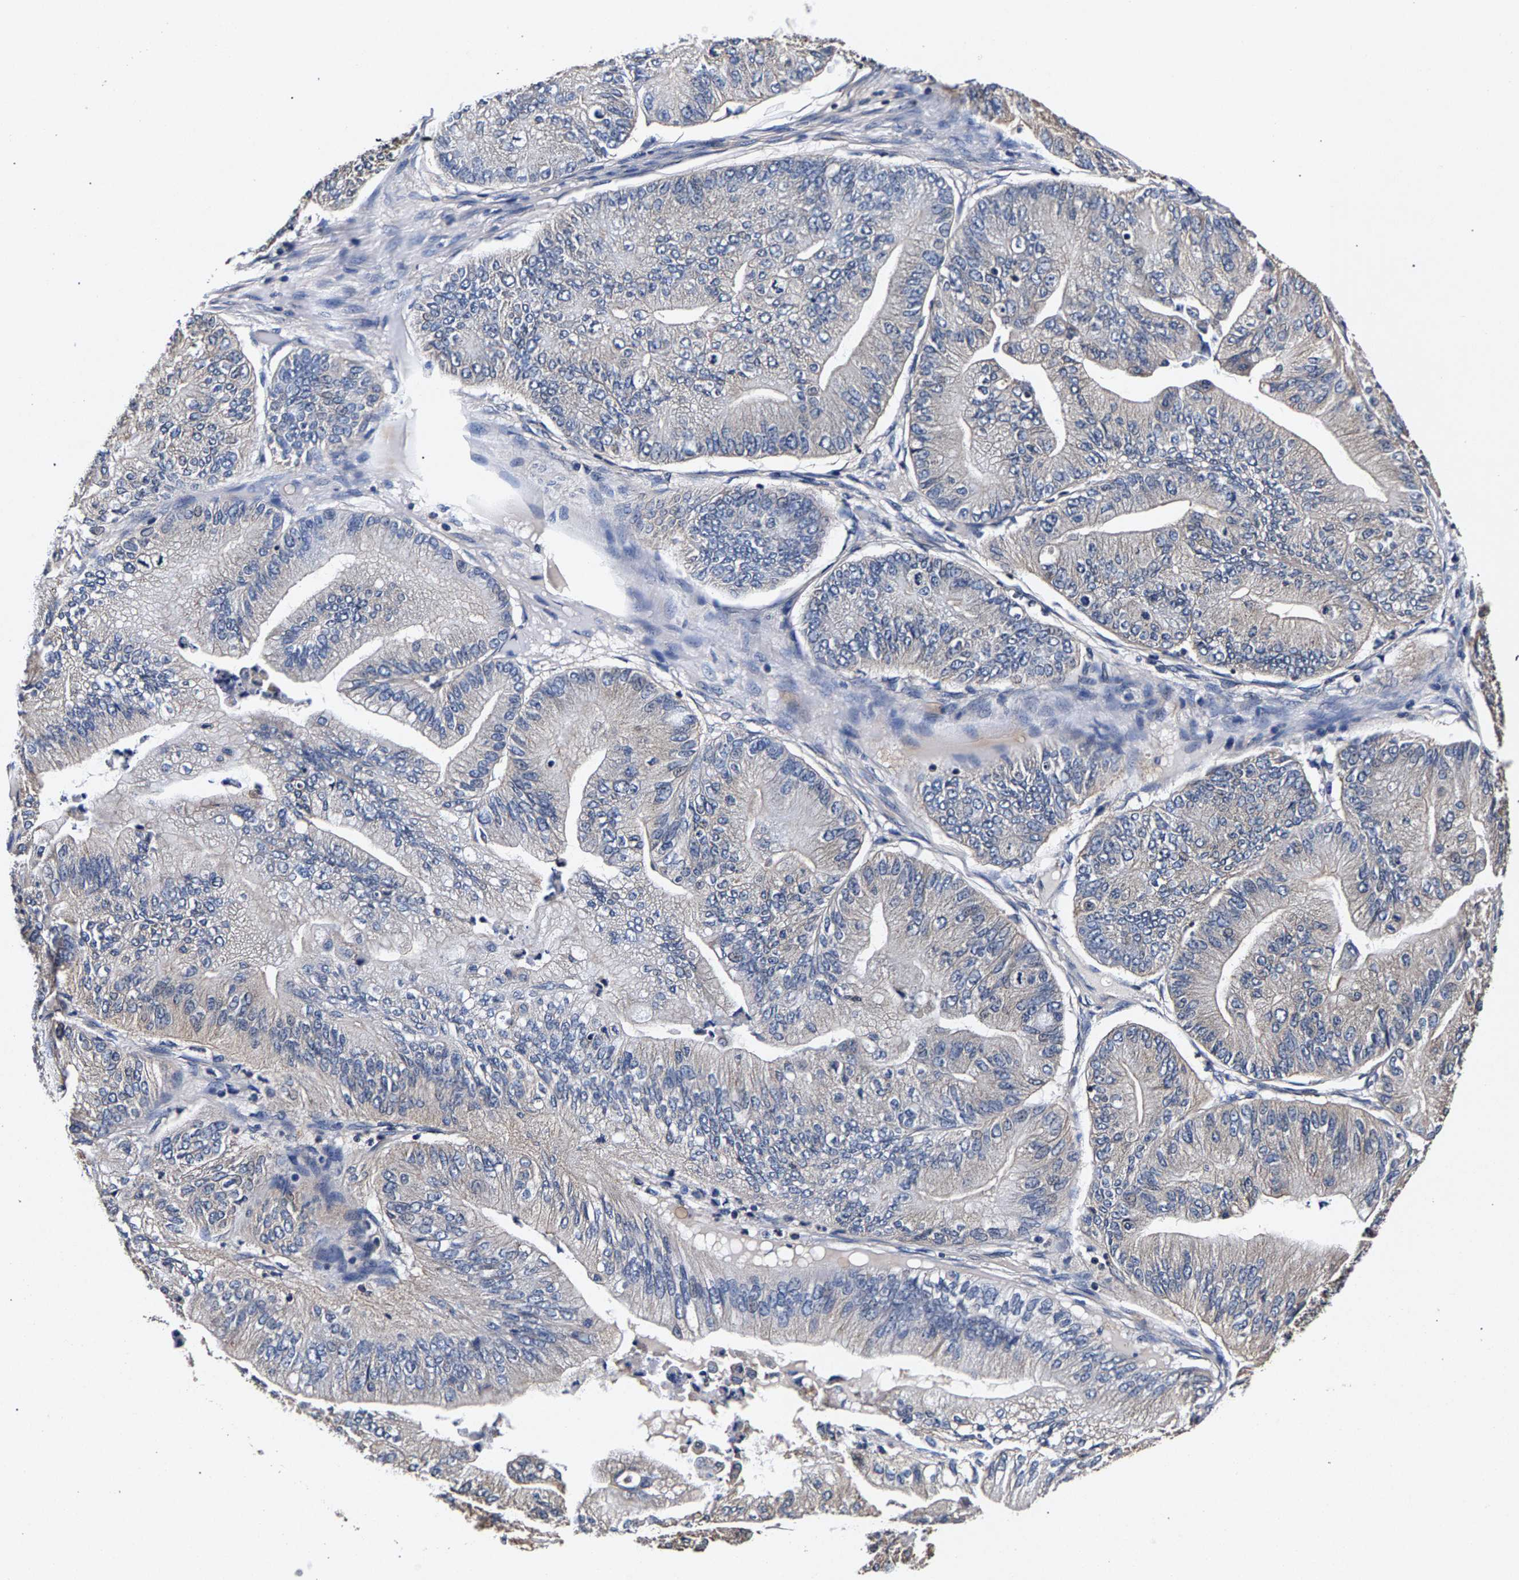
{"staining": {"intensity": "negative", "quantity": "none", "location": "none"}, "tissue": "ovarian cancer", "cell_type": "Tumor cells", "image_type": "cancer", "snomed": [{"axis": "morphology", "description": "Cystadenocarcinoma, mucinous, NOS"}, {"axis": "topography", "description": "Ovary"}], "caption": "Tumor cells are negative for protein expression in human ovarian cancer.", "gene": "MARCHF7", "patient": {"sex": "female", "age": 61}}